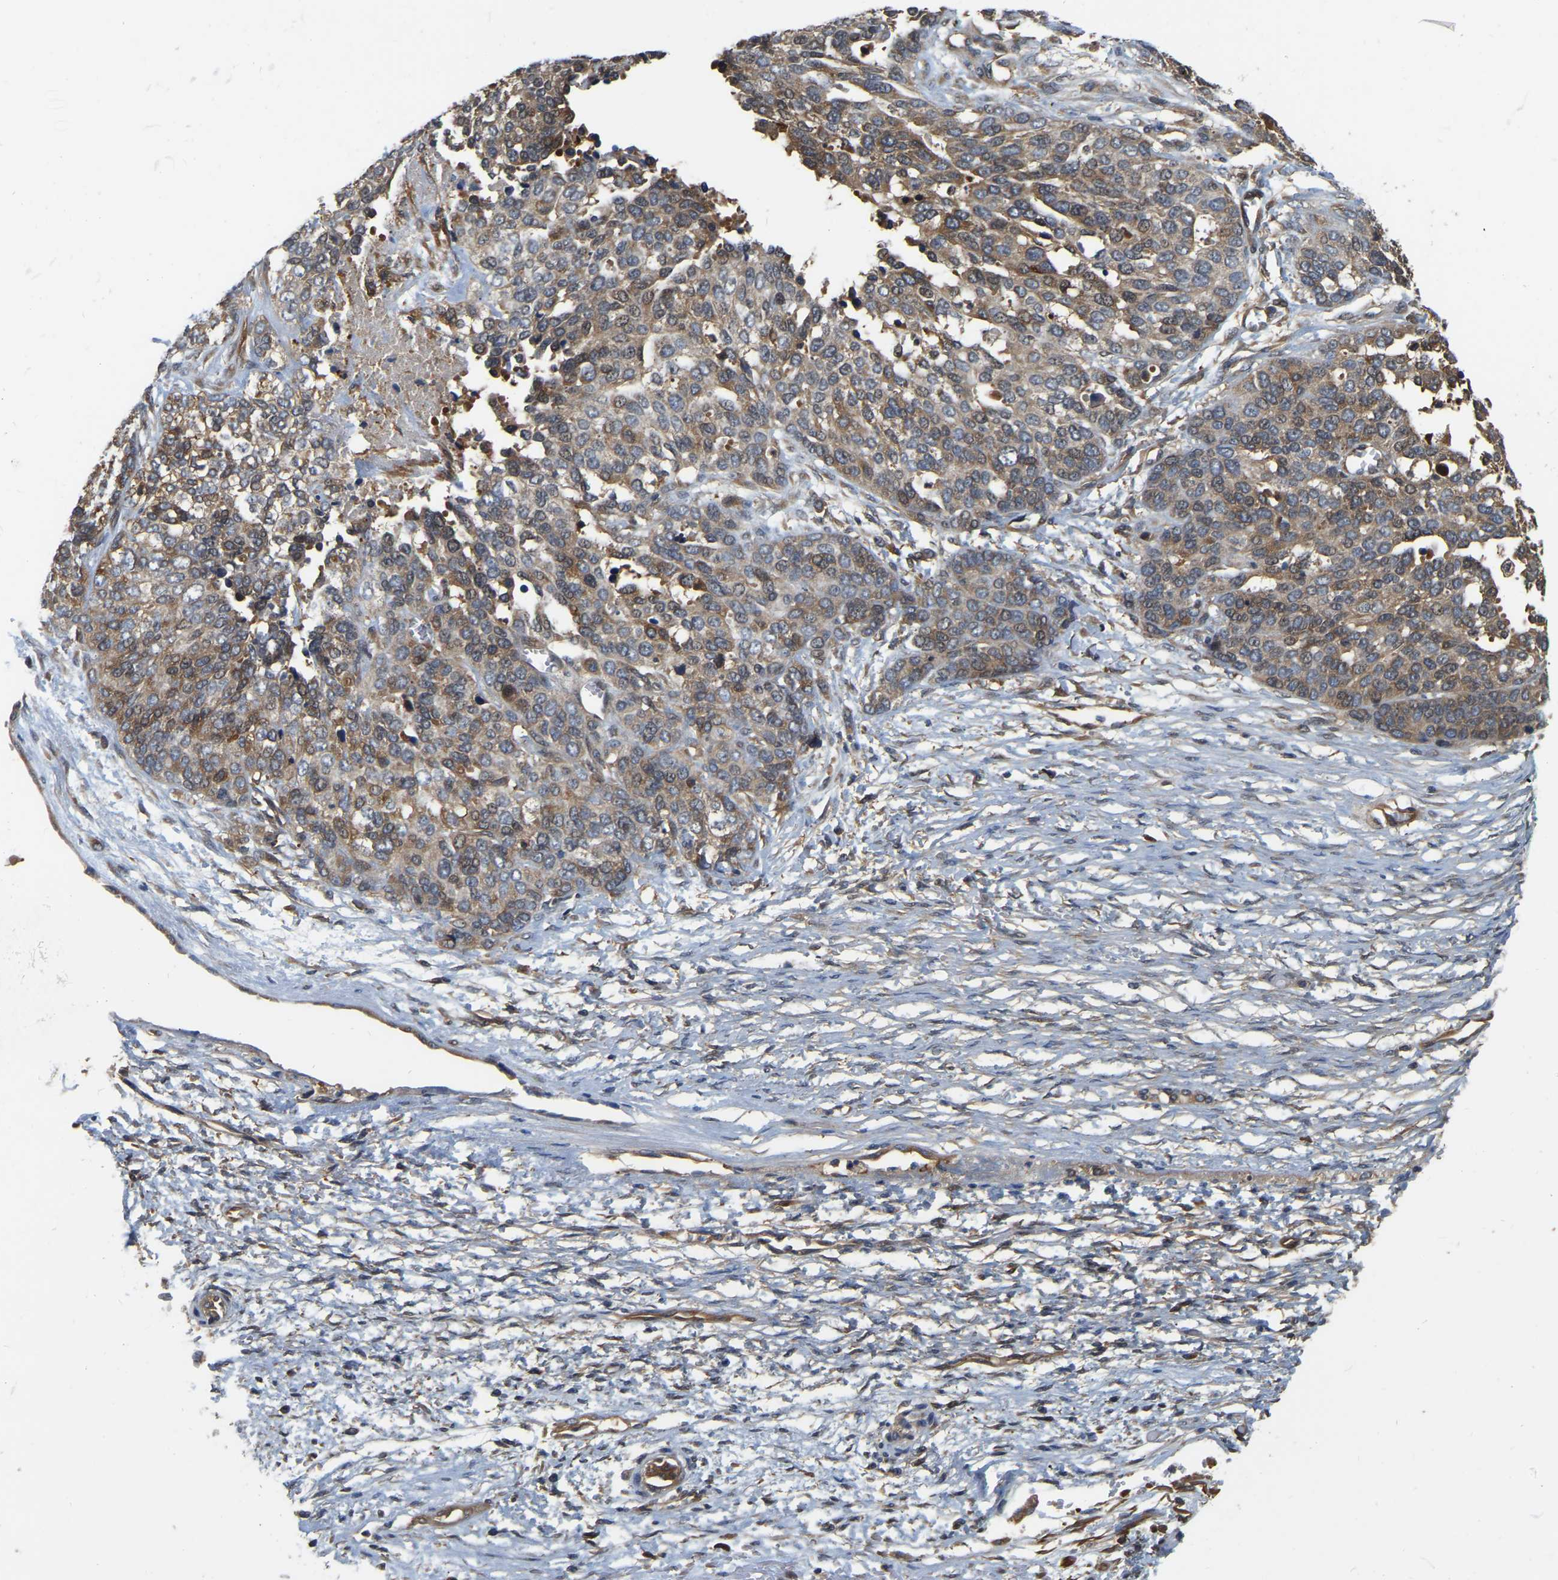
{"staining": {"intensity": "weak", "quantity": ">75%", "location": "cytoplasmic/membranous"}, "tissue": "ovarian cancer", "cell_type": "Tumor cells", "image_type": "cancer", "snomed": [{"axis": "morphology", "description": "Cystadenocarcinoma, serous, NOS"}, {"axis": "topography", "description": "Ovary"}], "caption": "Immunohistochemical staining of human serous cystadenocarcinoma (ovarian) shows low levels of weak cytoplasmic/membranous expression in approximately >75% of tumor cells.", "gene": "GARS1", "patient": {"sex": "female", "age": 44}}